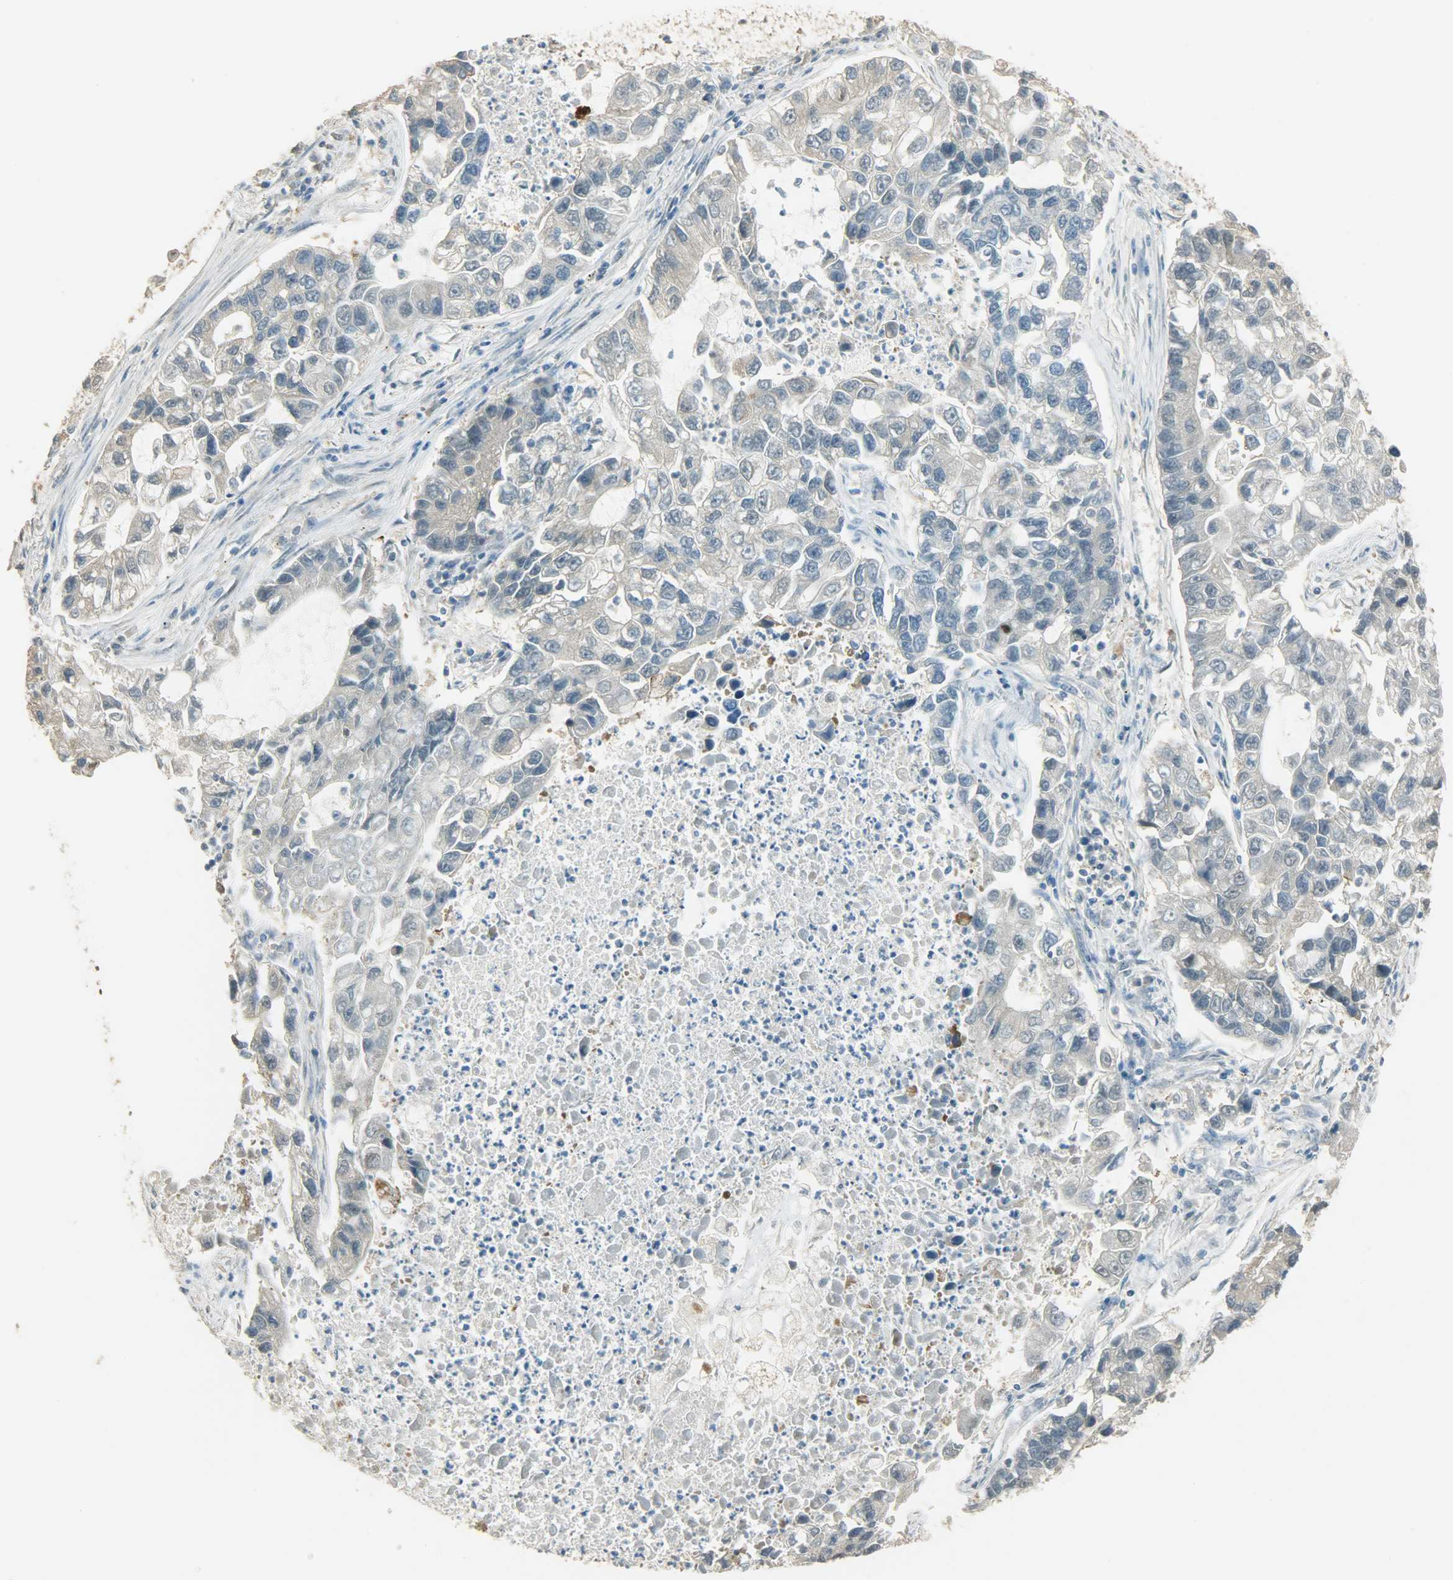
{"staining": {"intensity": "negative", "quantity": "none", "location": "none"}, "tissue": "lung cancer", "cell_type": "Tumor cells", "image_type": "cancer", "snomed": [{"axis": "morphology", "description": "Adenocarcinoma, NOS"}, {"axis": "topography", "description": "Lung"}], "caption": "Immunohistochemistry of lung cancer exhibits no staining in tumor cells.", "gene": "PRMT5", "patient": {"sex": "female", "age": 51}}